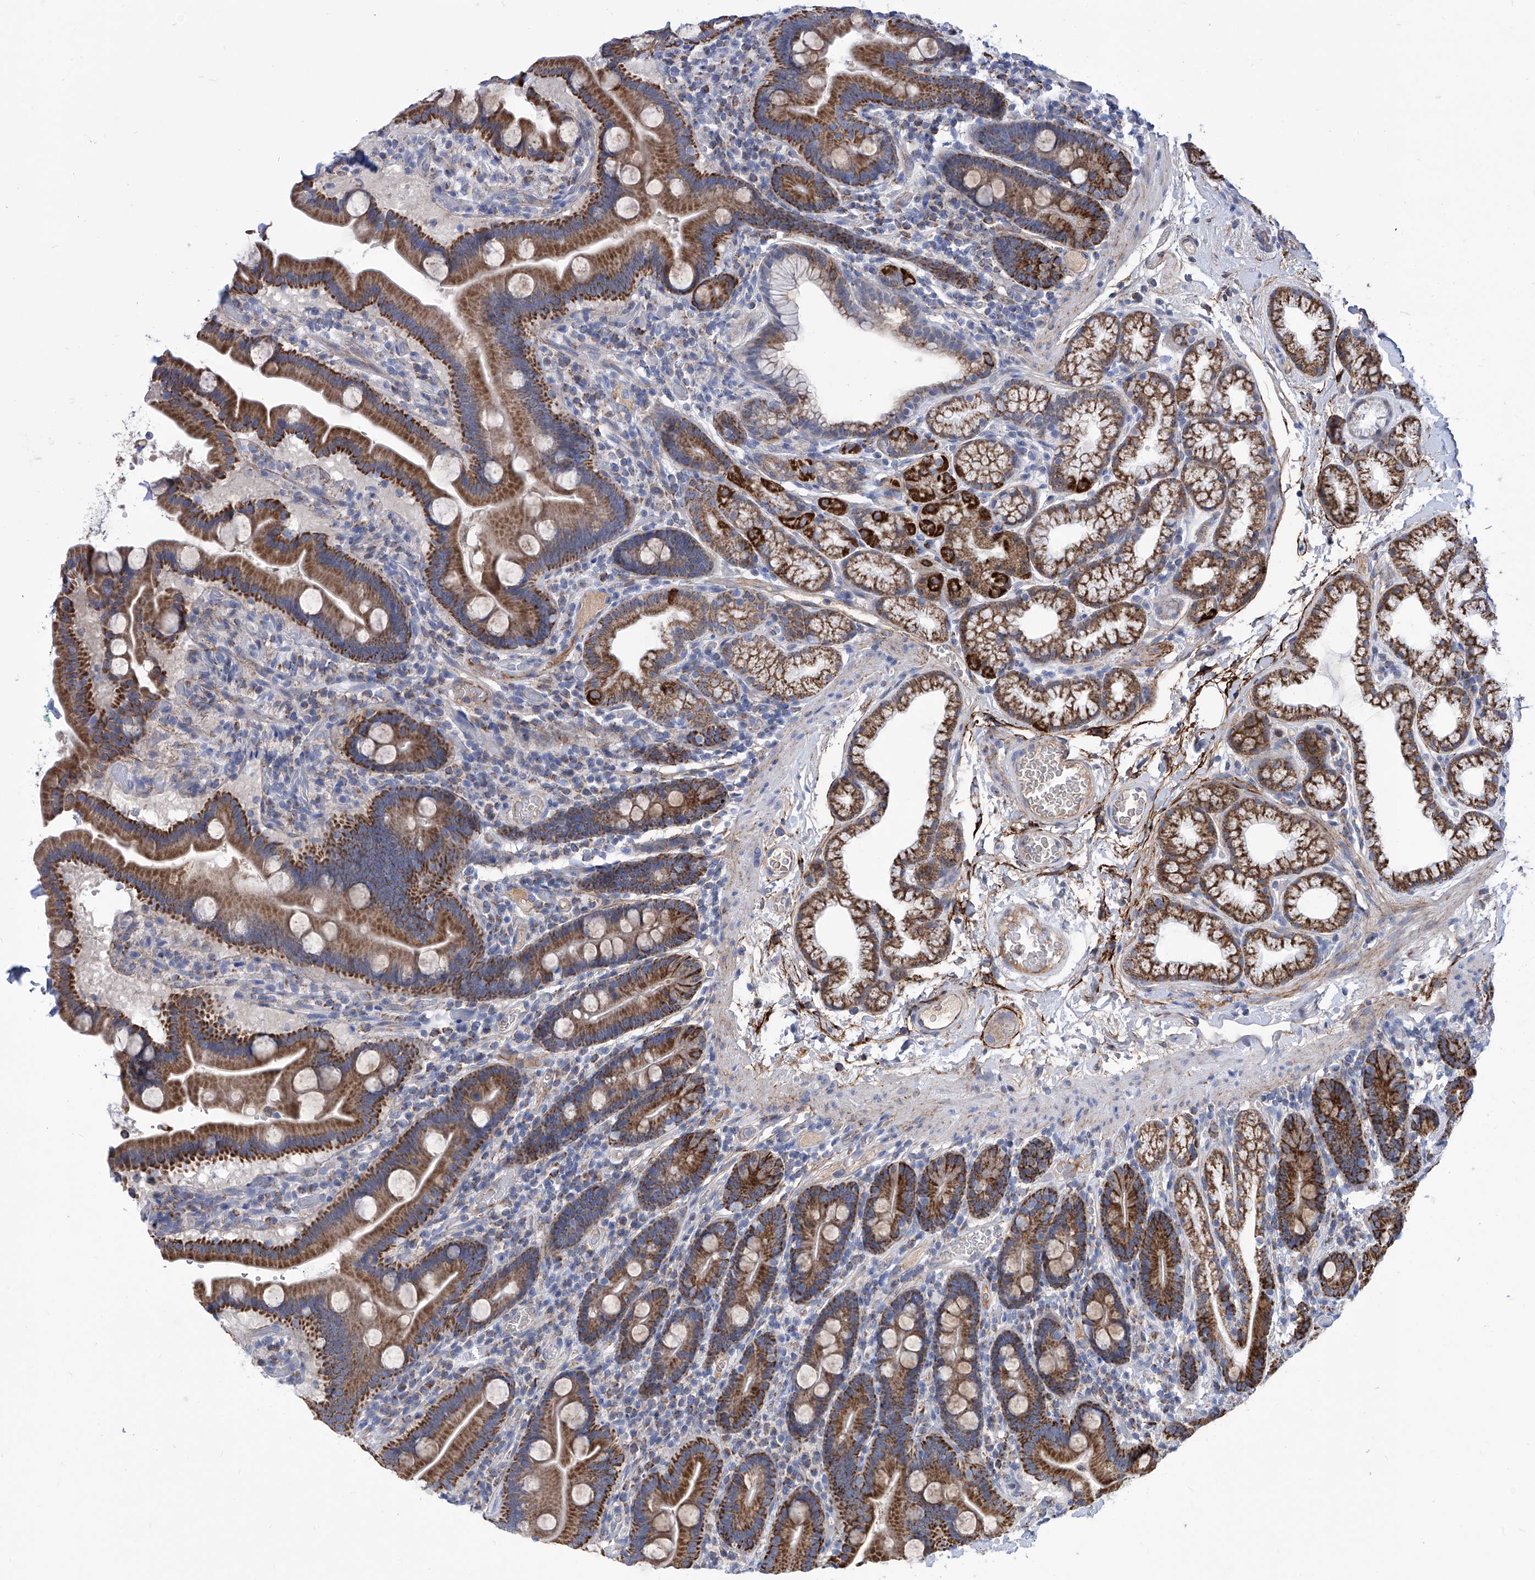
{"staining": {"intensity": "strong", "quantity": ">75%", "location": "cytoplasmic/membranous"}, "tissue": "duodenum", "cell_type": "Glandular cells", "image_type": "normal", "snomed": [{"axis": "morphology", "description": "Normal tissue, NOS"}, {"axis": "topography", "description": "Duodenum"}], "caption": "Human duodenum stained with a brown dye shows strong cytoplasmic/membranous positive expression in about >75% of glandular cells.", "gene": "SRBD1", "patient": {"sex": "male", "age": 55}}